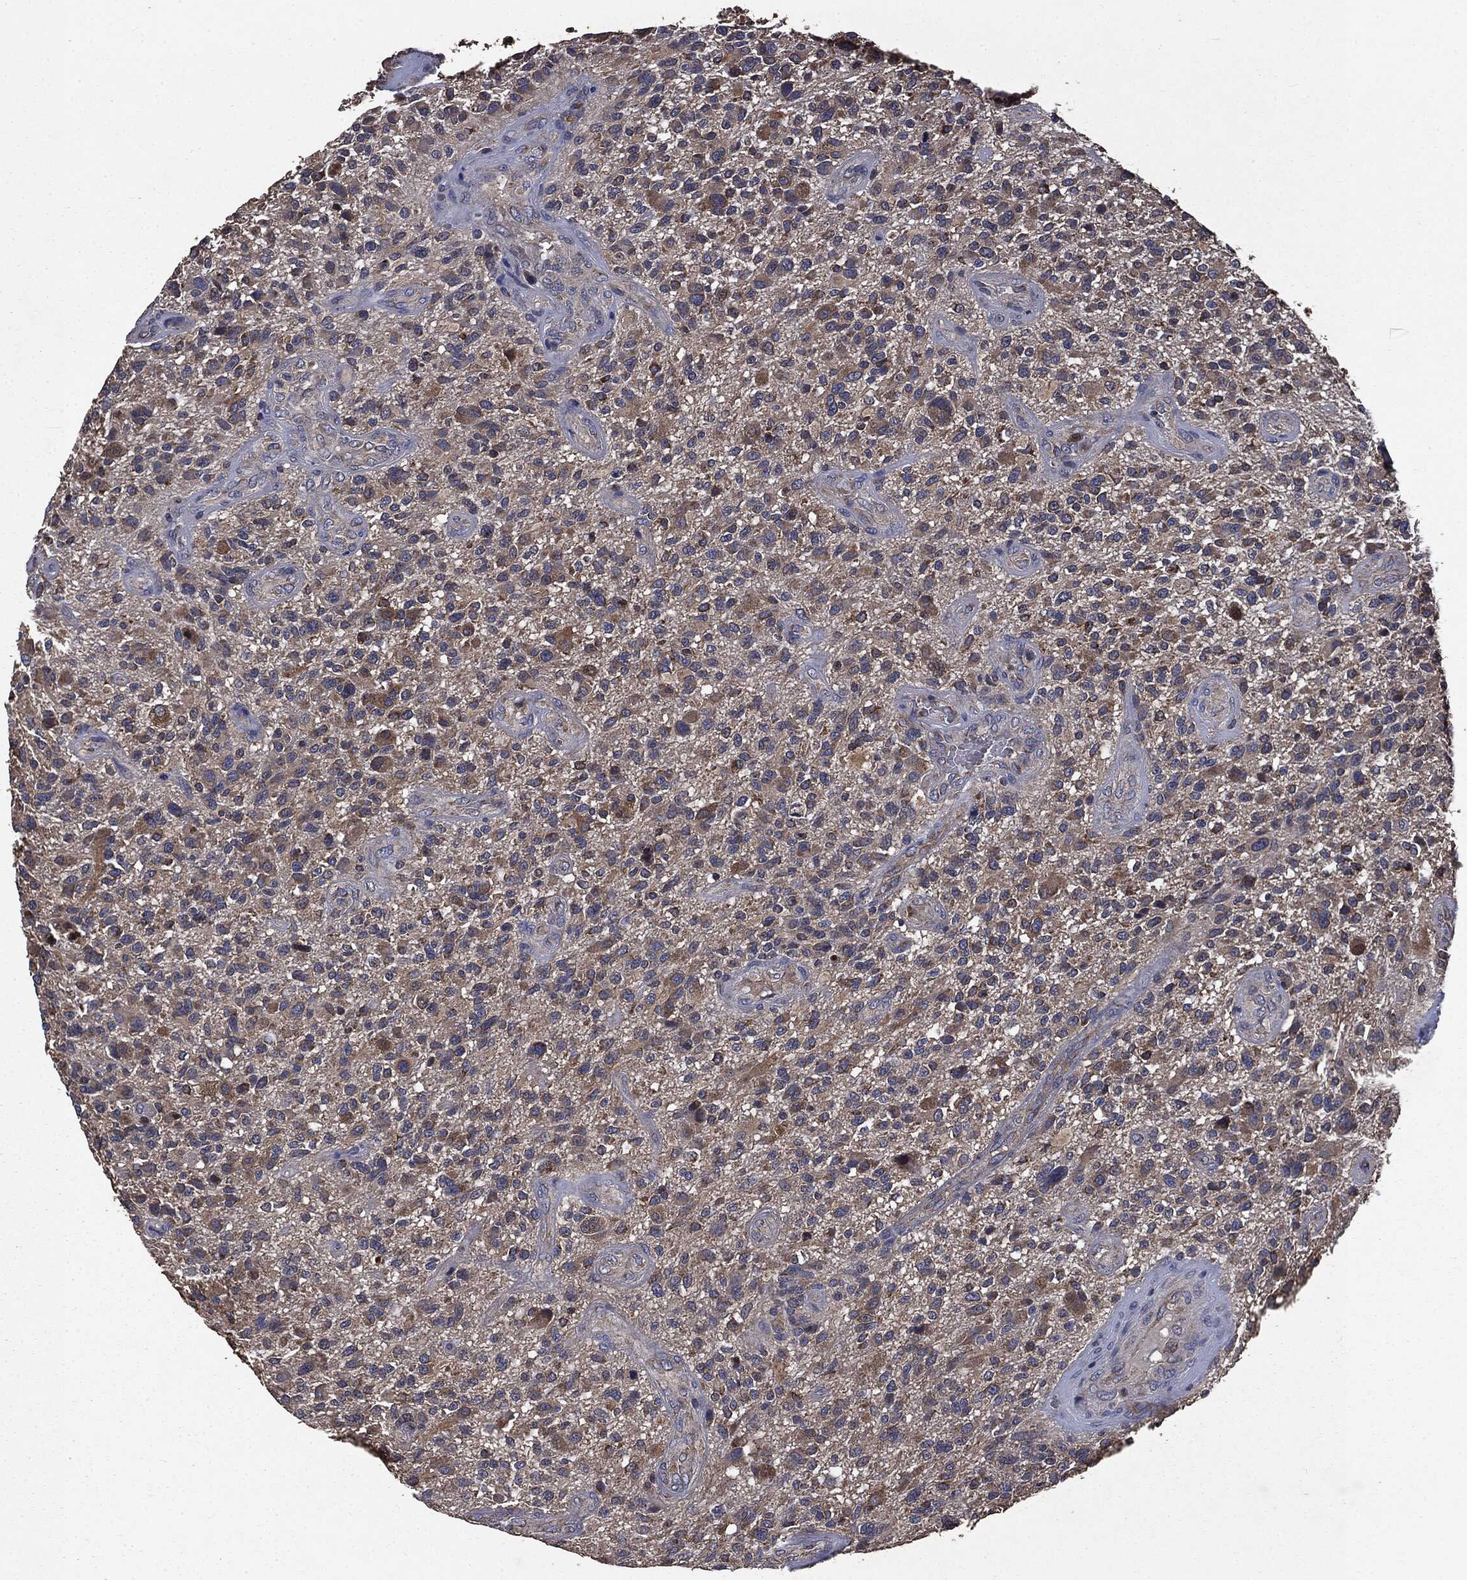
{"staining": {"intensity": "moderate", "quantity": "25%-75%", "location": "cytoplasmic/membranous"}, "tissue": "glioma", "cell_type": "Tumor cells", "image_type": "cancer", "snomed": [{"axis": "morphology", "description": "Glioma, malignant, High grade"}, {"axis": "topography", "description": "Brain"}], "caption": "Glioma stained with DAB (3,3'-diaminobenzidine) immunohistochemistry (IHC) displays medium levels of moderate cytoplasmic/membranous expression in approximately 25%-75% of tumor cells. (DAB (3,3'-diaminobenzidine) IHC with brightfield microscopy, high magnification).", "gene": "MAPK6", "patient": {"sex": "male", "age": 47}}